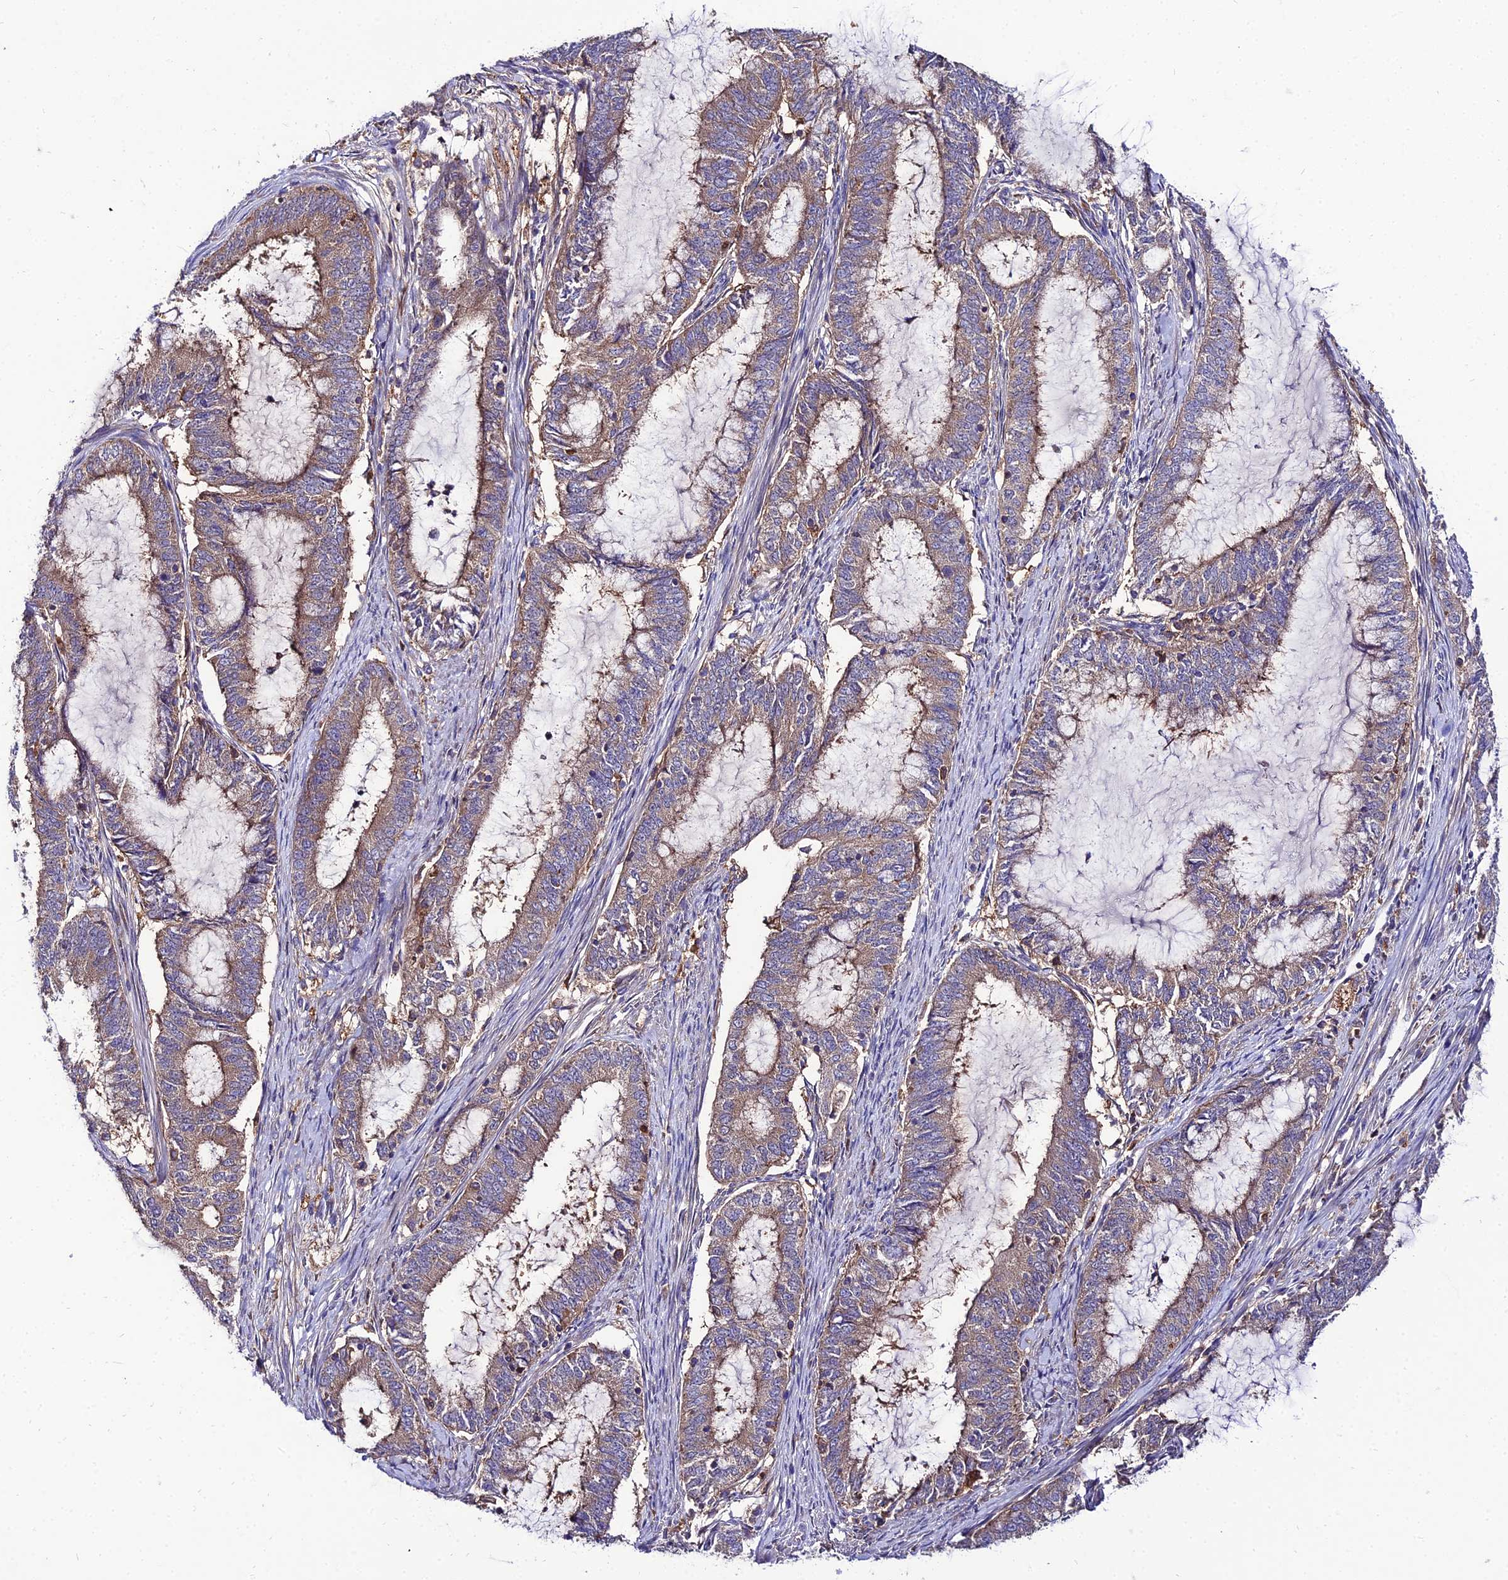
{"staining": {"intensity": "weak", "quantity": ">75%", "location": "cytoplasmic/membranous"}, "tissue": "endometrial cancer", "cell_type": "Tumor cells", "image_type": "cancer", "snomed": [{"axis": "morphology", "description": "Adenocarcinoma, NOS"}, {"axis": "topography", "description": "Endometrium"}], "caption": "Protein expression analysis of endometrial cancer (adenocarcinoma) exhibits weak cytoplasmic/membranous staining in approximately >75% of tumor cells.", "gene": "C2orf69", "patient": {"sex": "female", "age": 51}}